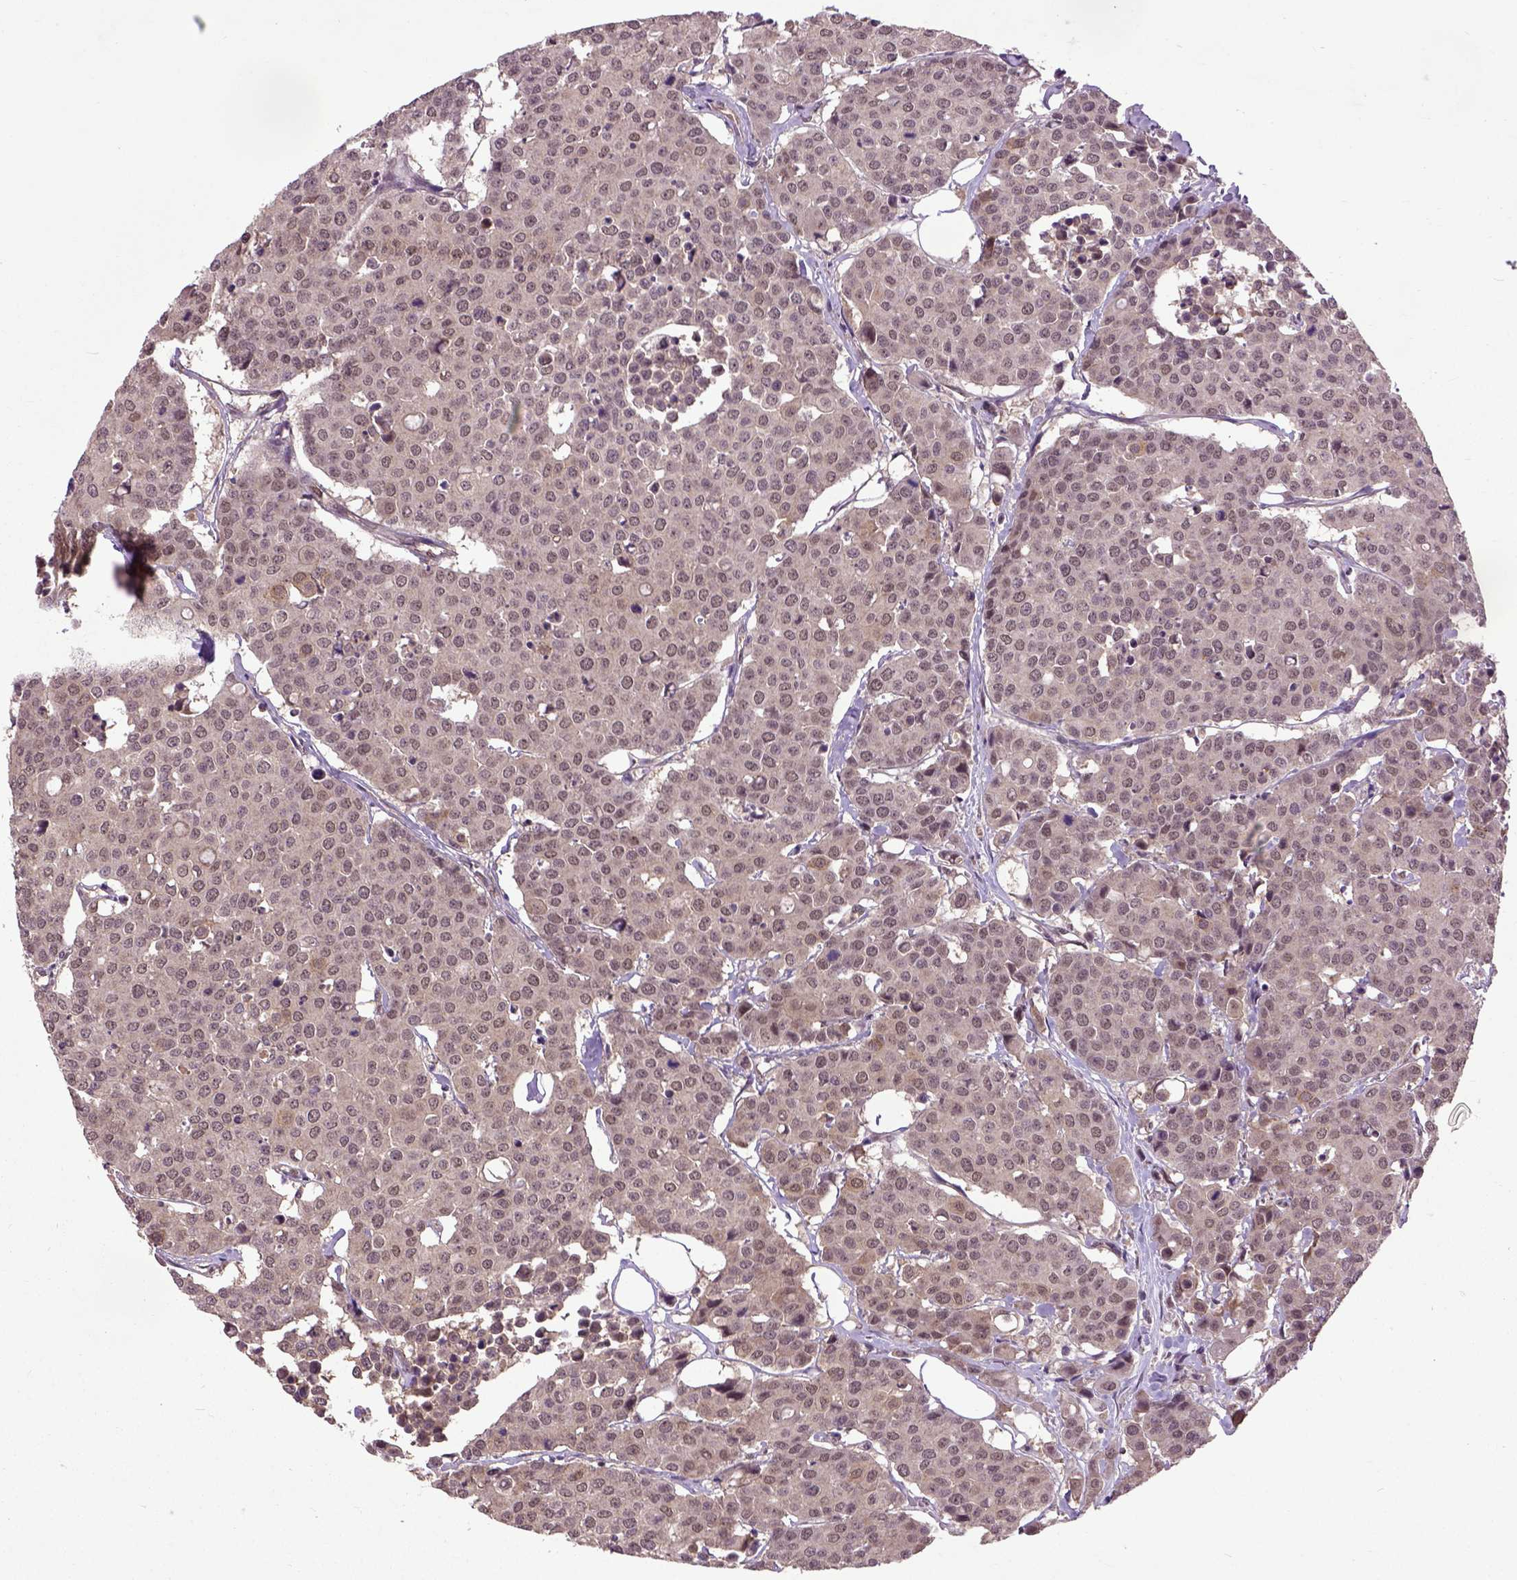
{"staining": {"intensity": "negative", "quantity": "none", "location": "none"}, "tissue": "carcinoid", "cell_type": "Tumor cells", "image_type": "cancer", "snomed": [{"axis": "morphology", "description": "Carcinoid, malignant, NOS"}, {"axis": "topography", "description": "Colon"}], "caption": "There is no significant expression in tumor cells of carcinoid.", "gene": "UBA3", "patient": {"sex": "male", "age": 81}}